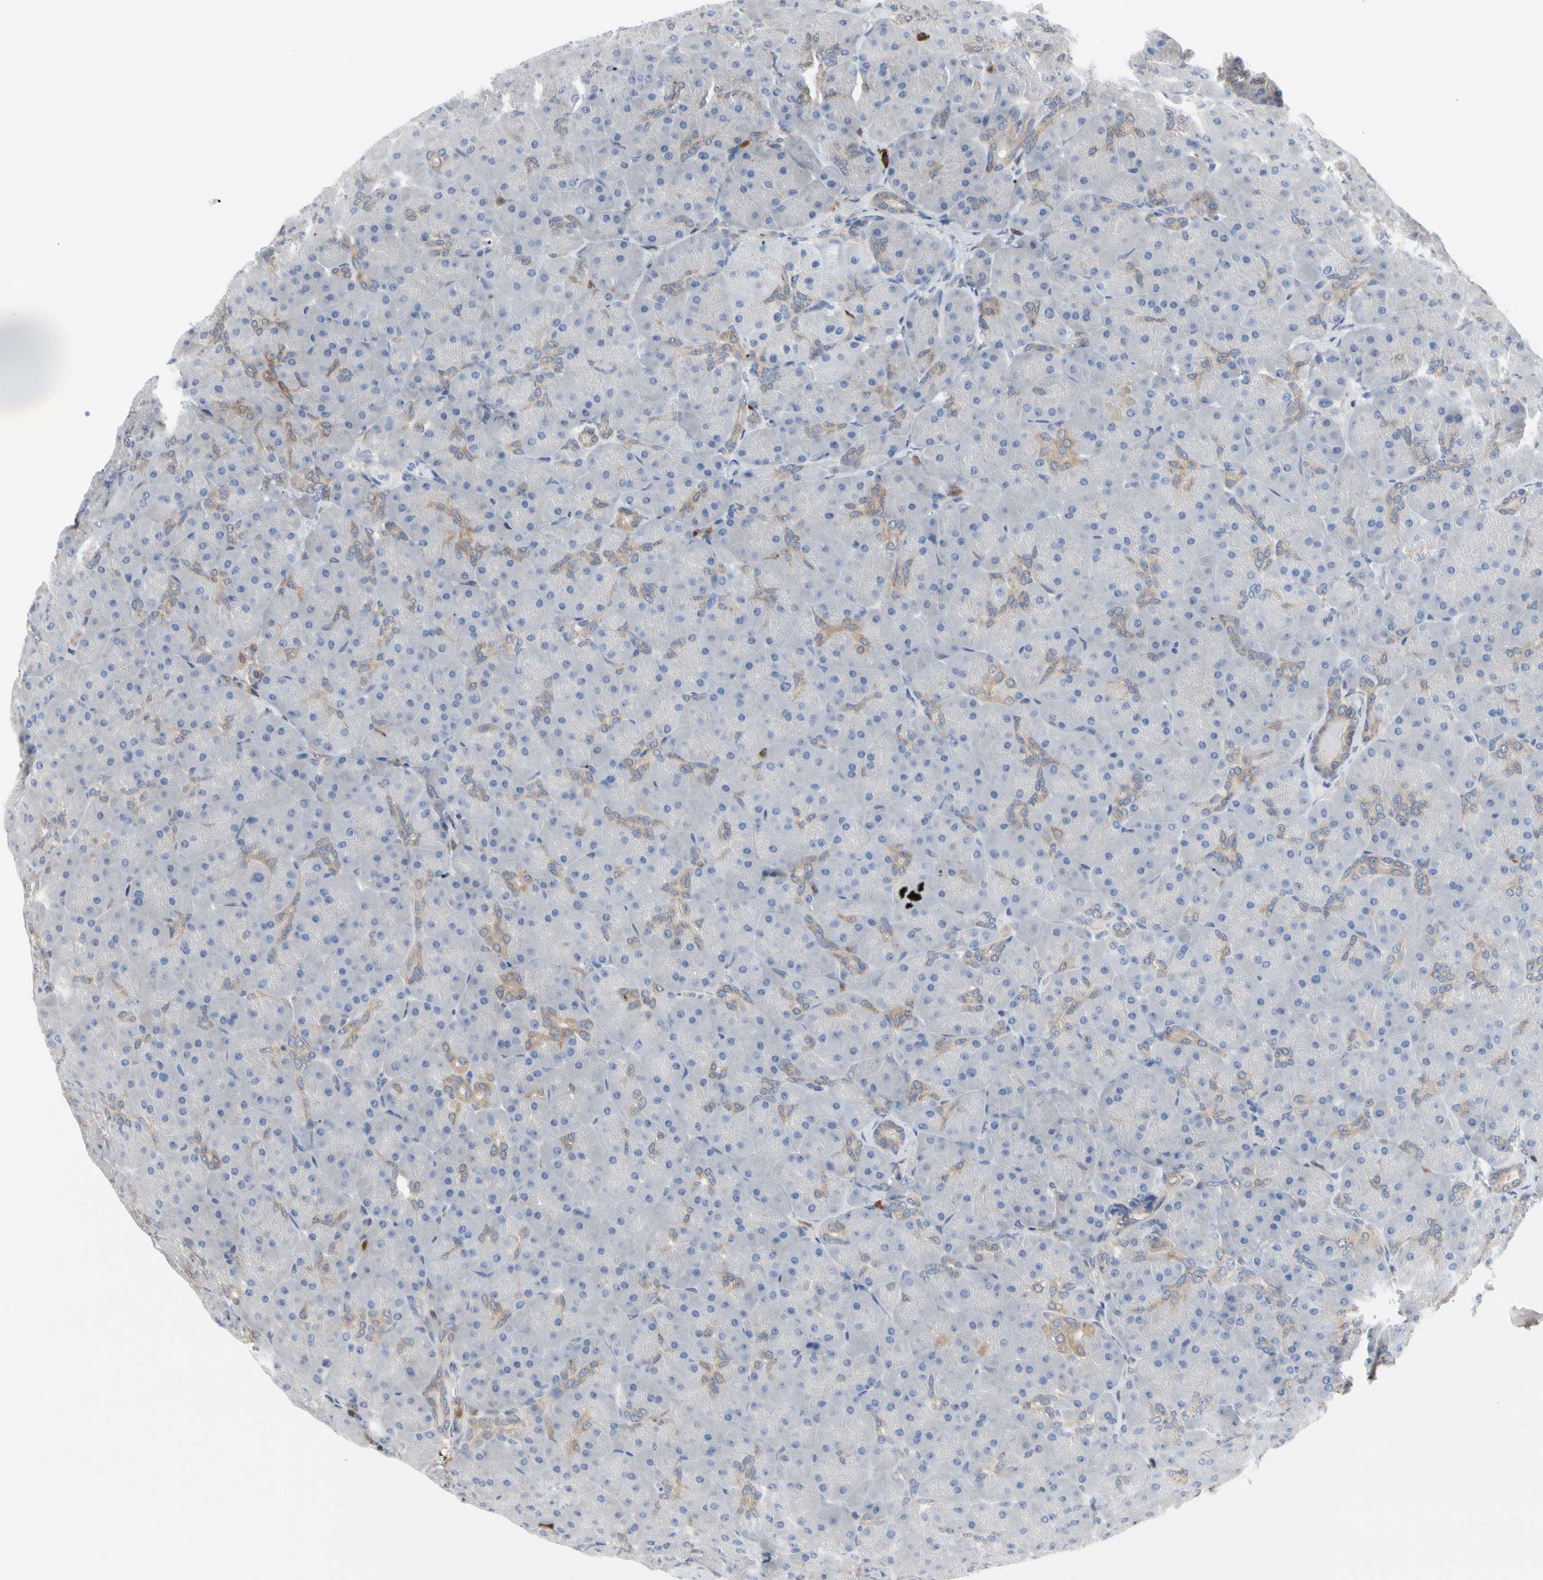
{"staining": {"intensity": "weak", "quantity": "<25%", "location": "cytoplasmic/membranous"}, "tissue": "pancreas", "cell_type": "Exocrine glandular cells", "image_type": "normal", "snomed": [{"axis": "morphology", "description": "Normal tissue, NOS"}, {"axis": "topography", "description": "Pancreas"}], "caption": "Exocrine glandular cells are negative for protein expression in unremarkable human pancreas.", "gene": "MCL1", "patient": {"sex": "male", "age": 66}}